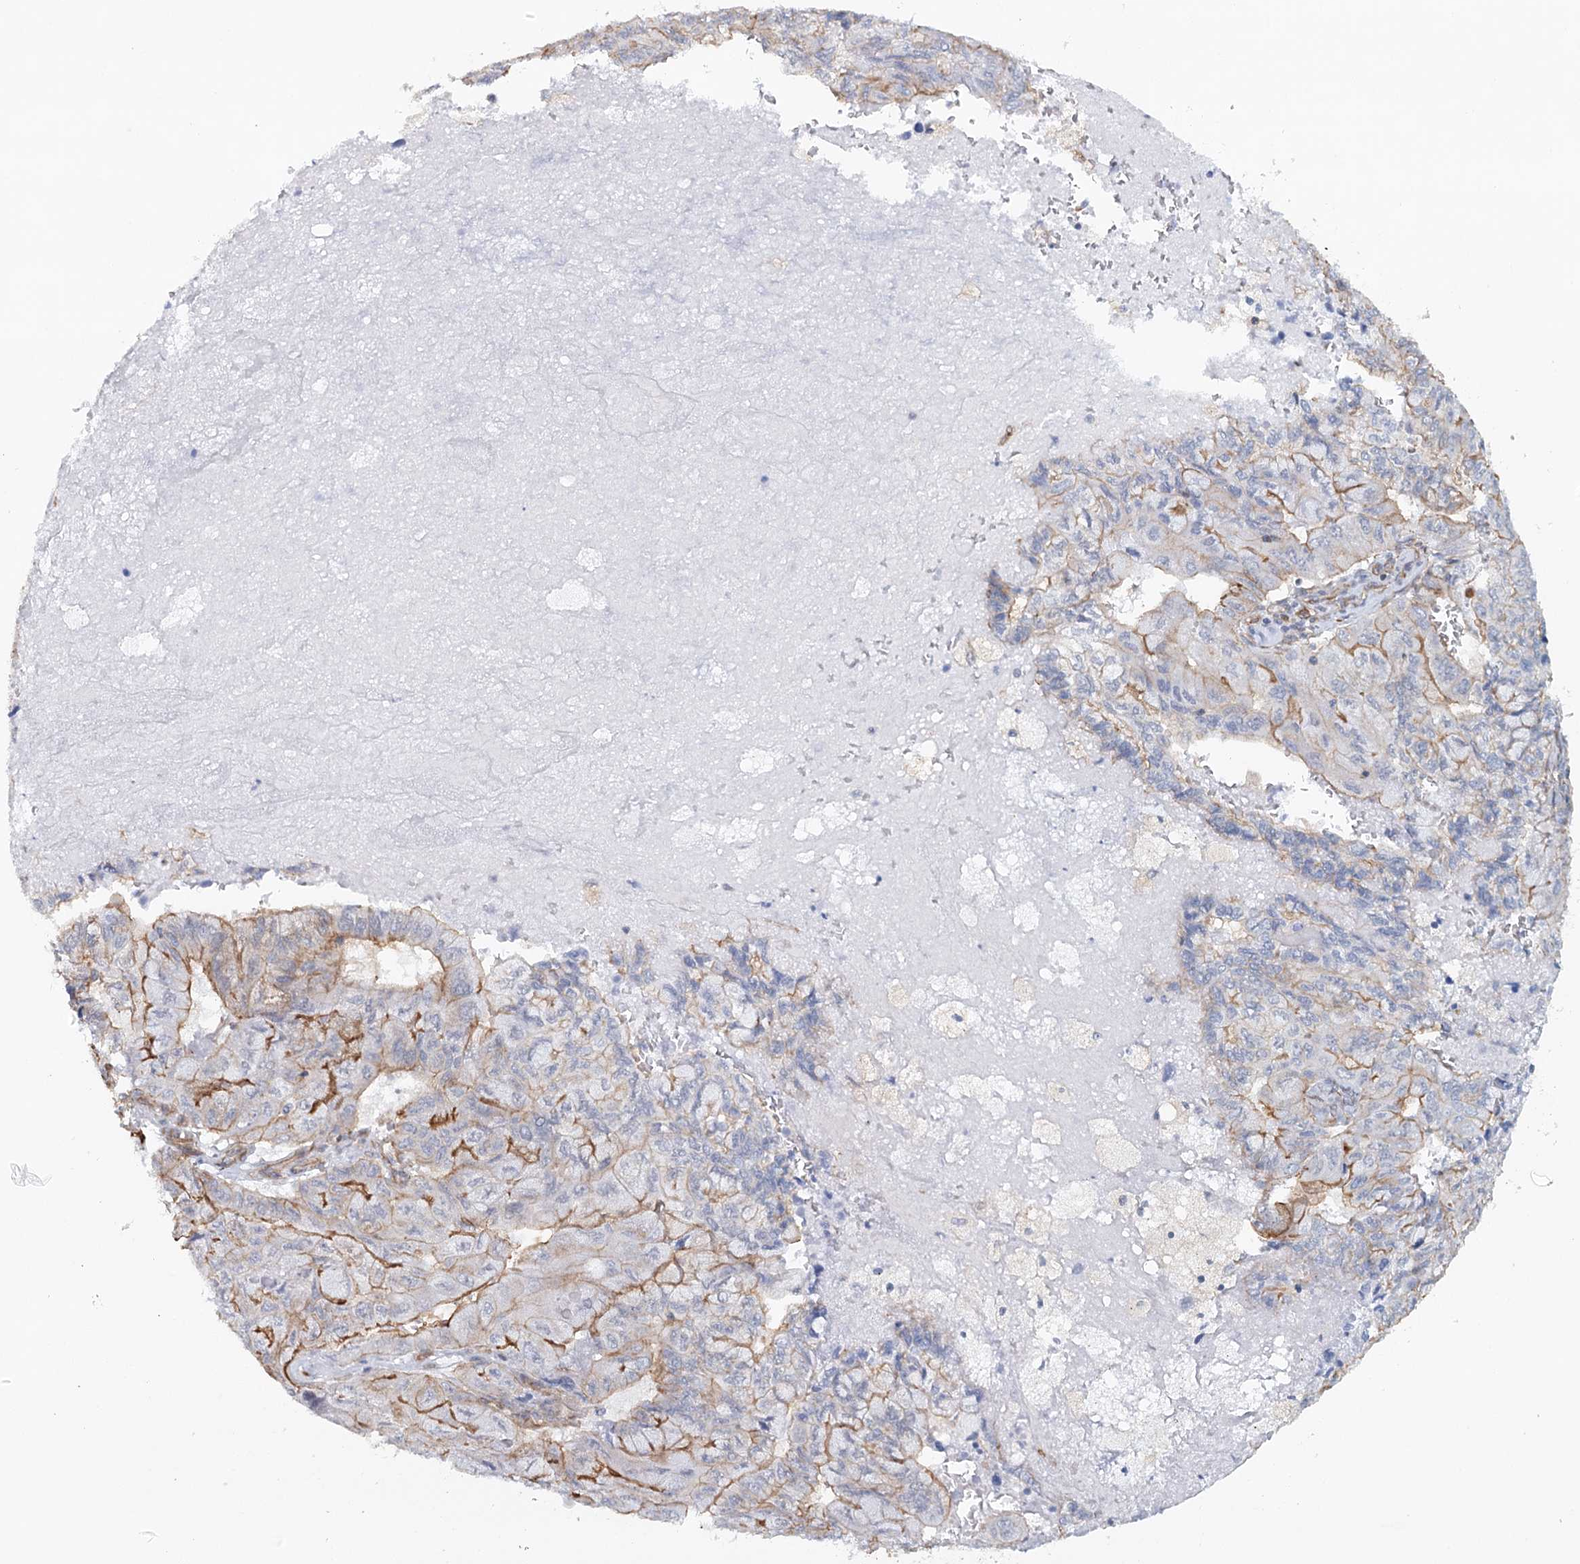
{"staining": {"intensity": "moderate", "quantity": "25%-75%", "location": "cytoplasmic/membranous"}, "tissue": "pancreatic cancer", "cell_type": "Tumor cells", "image_type": "cancer", "snomed": [{"axis": "morphology", "description": "Adenocarcinoma, NOS"}, {"axis": "topography", "description": "Pancreas"}], "caption": "Pancreatic adenocarcinoma was stained to show a protein in brown. There is medium levels of moderate cytoplasmic/membranous staining in approximately 25%-75% of tumor cells. (DAB = brown stain, brightfield microscopy at high magnification).", "gene": "SYNPO", "patient": {"sex": "male", "age": 51}}